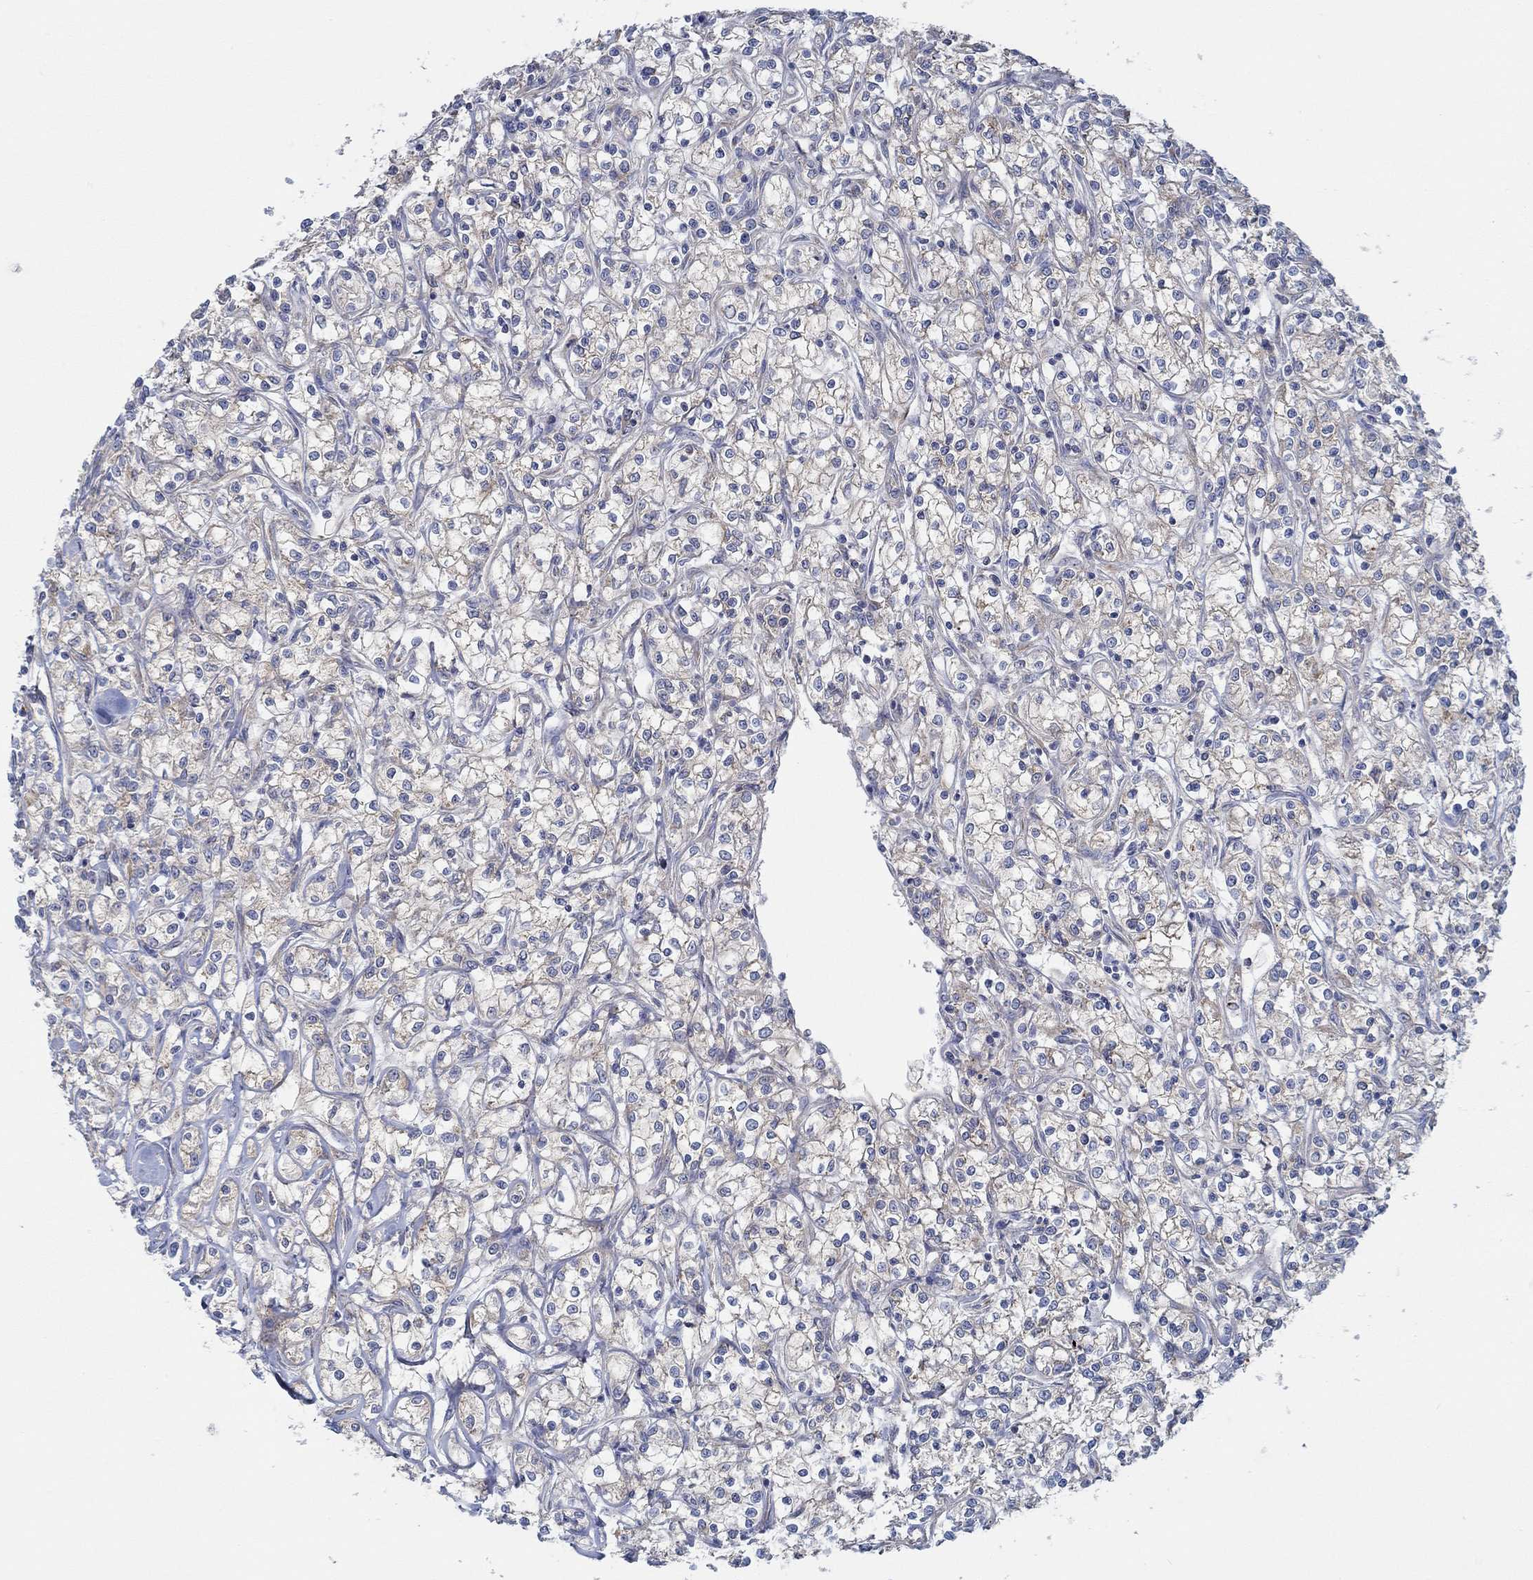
{"staining": {"intensity": "weak", "quantity": "25%-75%", "location": "cytoplasmic/membranous"}, "tissue": "renal cancer", "cell_type": "Tumor cells", "image_type": "cancer", "snomed": [{"axis": "morphology", "description": "Adenocarcinoma, NOS"}, {"axis": "topography", "description": "Kidney"}], "caption": "Tumor cells exhibit low levels of weak cytoplasmic/membranous staining in approximately 25%-75% of cells in renal cancer (adenocarcinoma).", "gene": "SPAG9", "patient": {"sex": "female", "age": 59}}